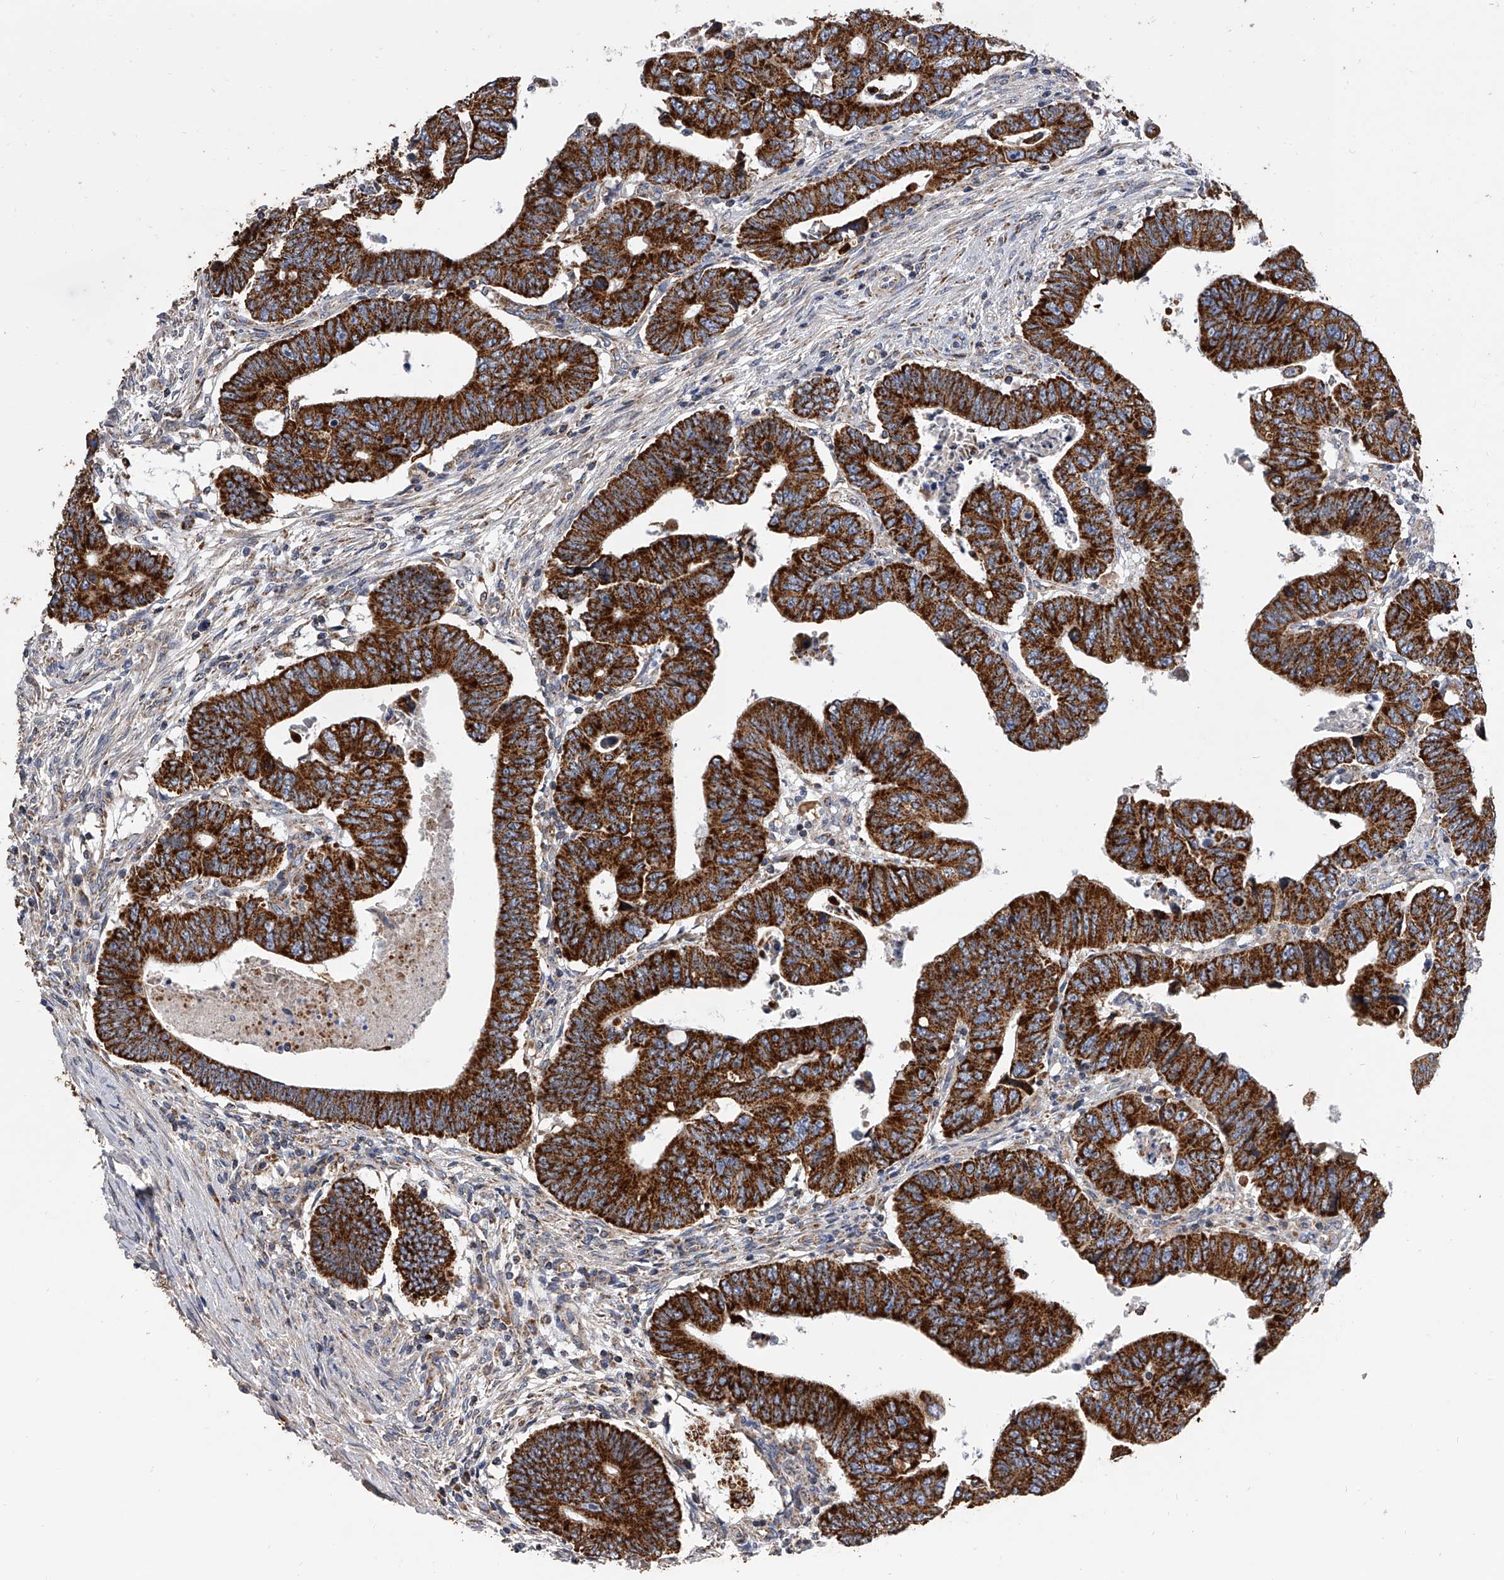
{"staining": {"intensity": "strong", "quantity": ">75%", "location": "cytoplasmic/membranous"}, "tissue": "colorectal cancer", "cell_type": "Tumor cells", "image_type": "cancer", "snomed": [{"axis": "morphology", "description": "Normal tissue, NOS"}, {"axis": "morphology", "description": "Adenocarcinoma, NOS"}, {"axis": "topography", "description": "Rectum"}], "caption": "Human colorectal cancer stained for a protein (brown) displays strong cytoplasmic/membranous positive positivity in approximately >75% of tumor cells.", "gene": "MRPL28", "patient": {"sex": "female", "age": 65}}